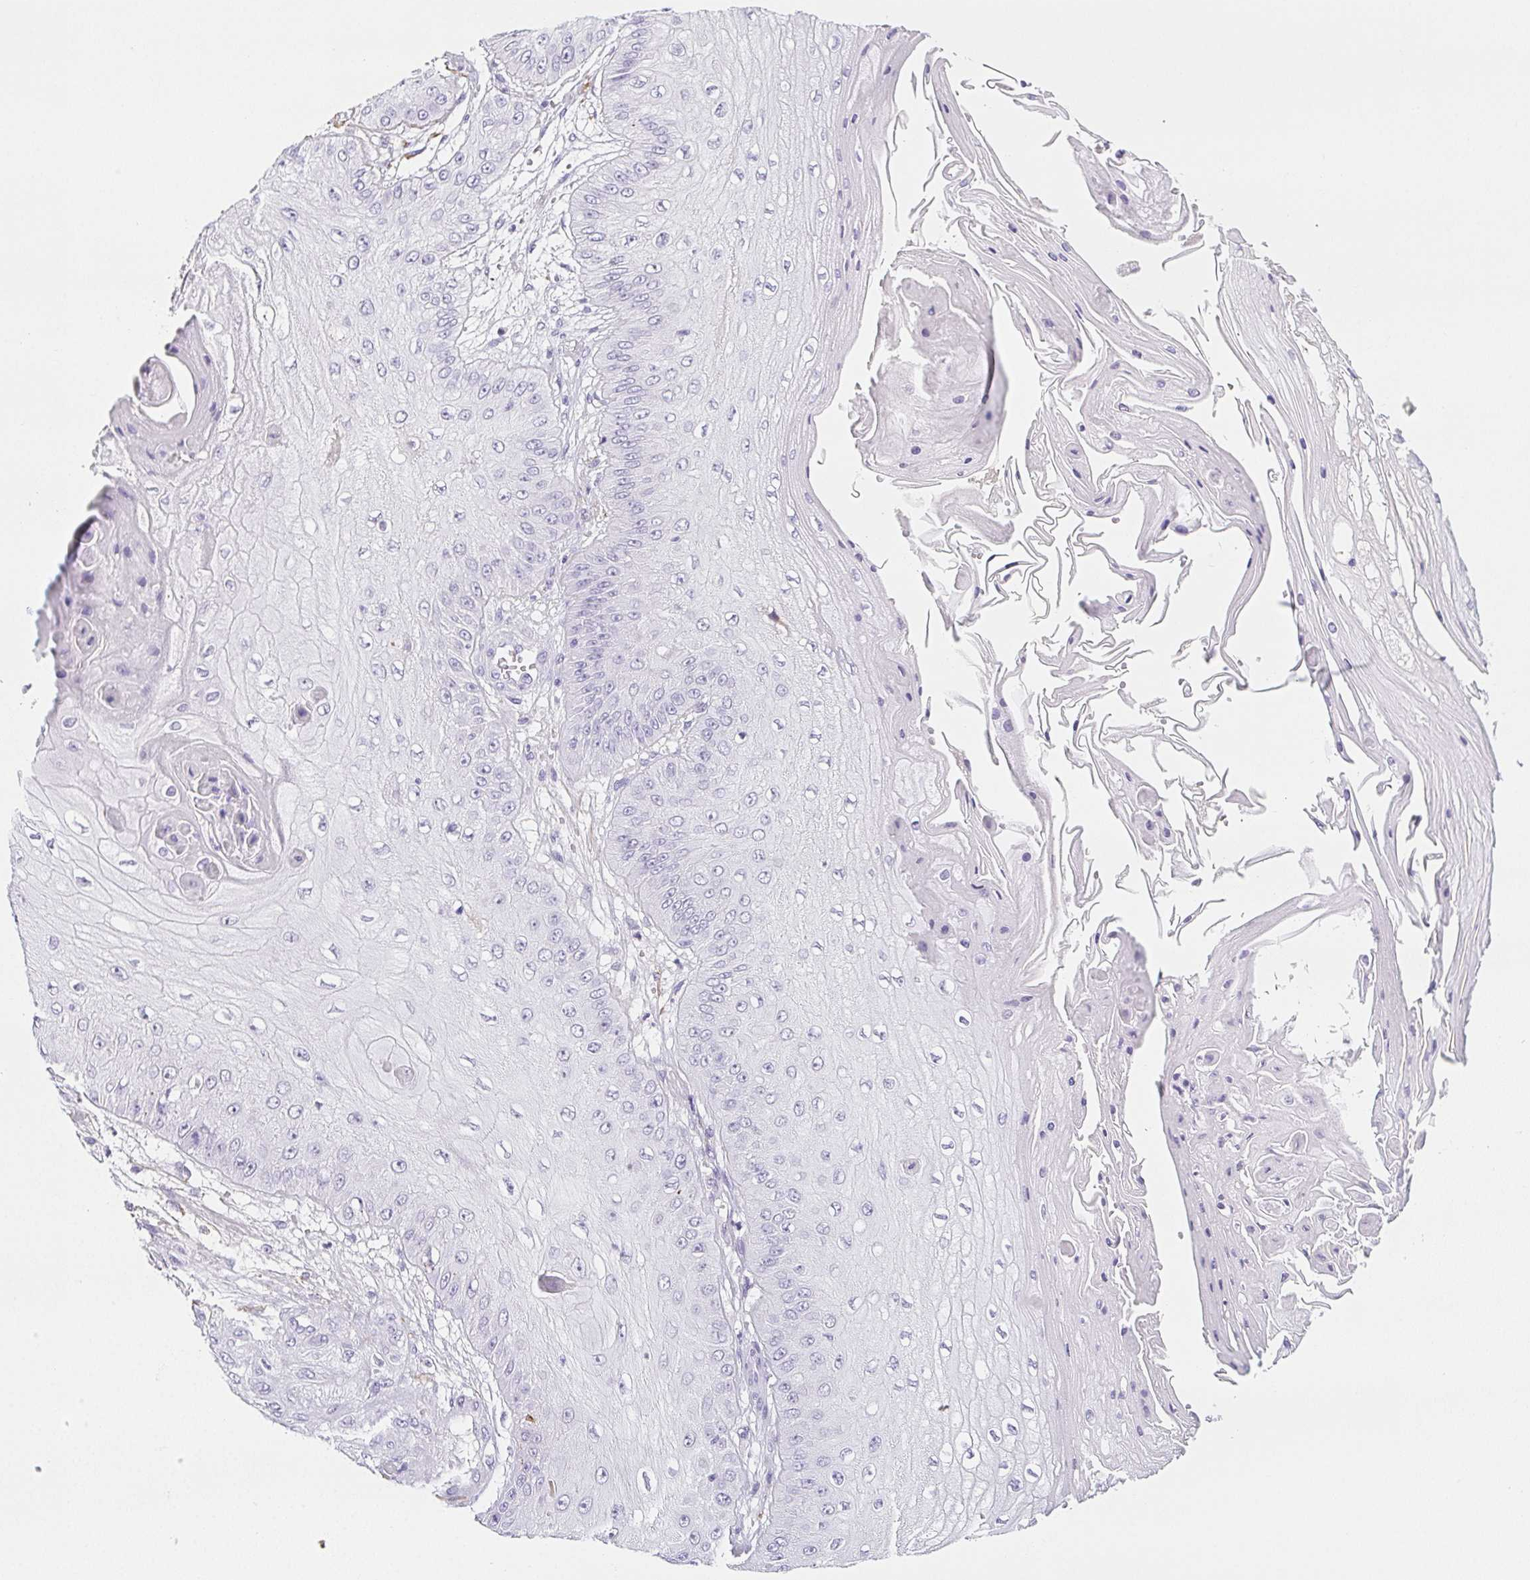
{"staining": {"intensity": "negative", "quantity": "none", "location": "none"}, "tissue": "skin cancer", "cell_type": "Tumor cells", "image_type": "cancer", "snomed": [{"axis": "morphology", "description": "Squamous cell carcinoma, NOS"}, {"axis": "topography", "description": "Skin"}], "caption": "Immunohistochemistry (IHC) photomicrograph of neoplastic tissue: skin cancer (squamous cell carcinoma) stained with DAB (3,3'-diaminobenzidine) reveals no significant protein staining in tumor cells.", "gene": "VTN", "patient": {"sex": "male", "age": 70}}